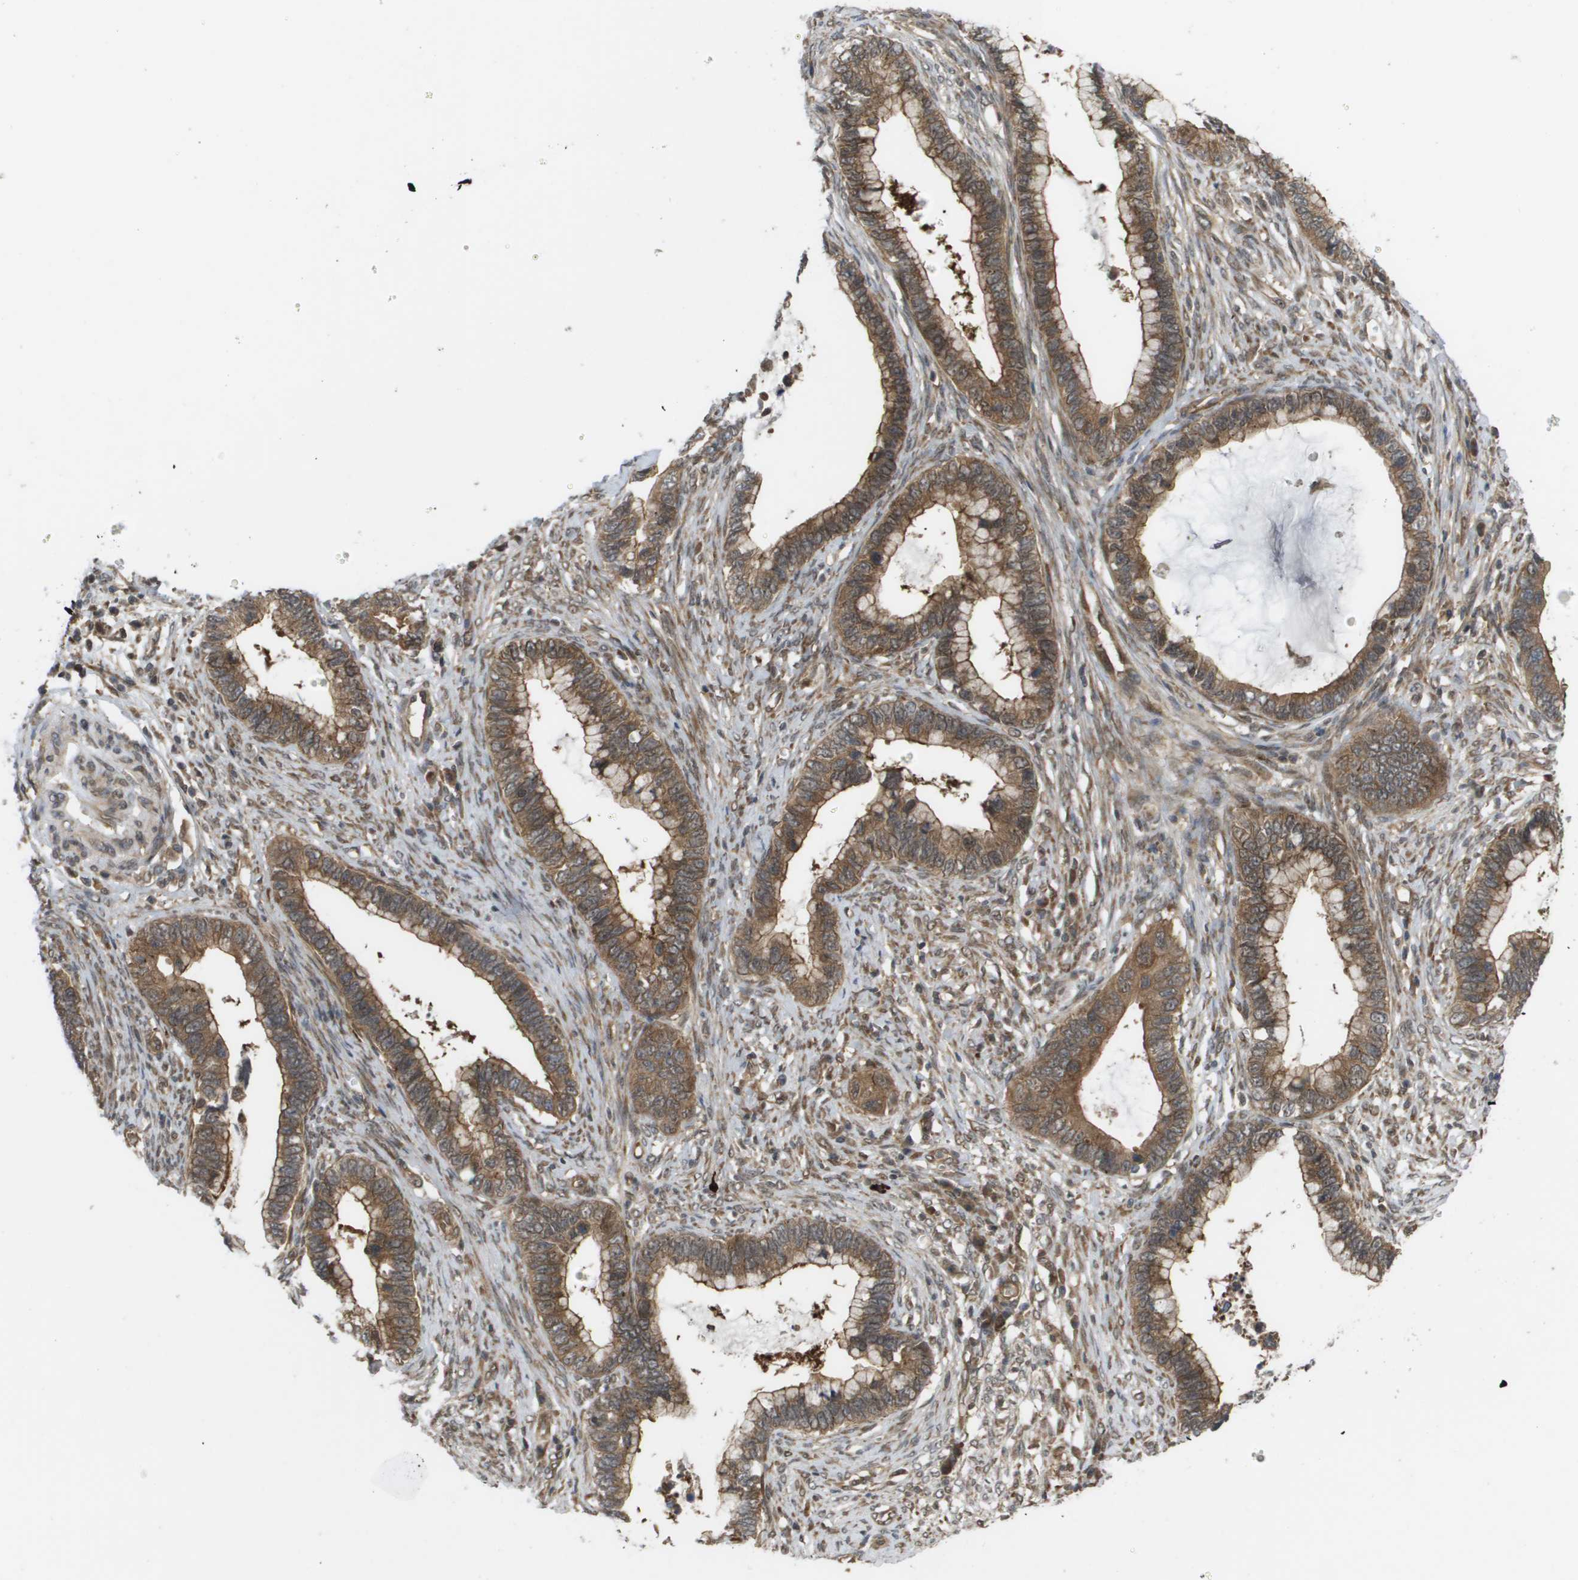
{"staining": {"intensity": "moderate", "quantity": ">75%", "location": "cytoplasmic/membranous"}, "tissue": "cervical cancer", "cell_type": "Tumor cells", "image_type": "cancer", "snomed": [{"axis": "morphology", "description": "Adenocarcinoma, NOS"}, {"axis": "topography", "description": "Cervix"}], "caption": "Cervical cancer (adenocarcinoma) tissue demonstrates moderate cytoplasmic/membranous expression in about >75% of tumor cells, visualized by immunohistochemistry.", "gene": "CTPS2", "patient": {"sex": "female", "age": 44}}